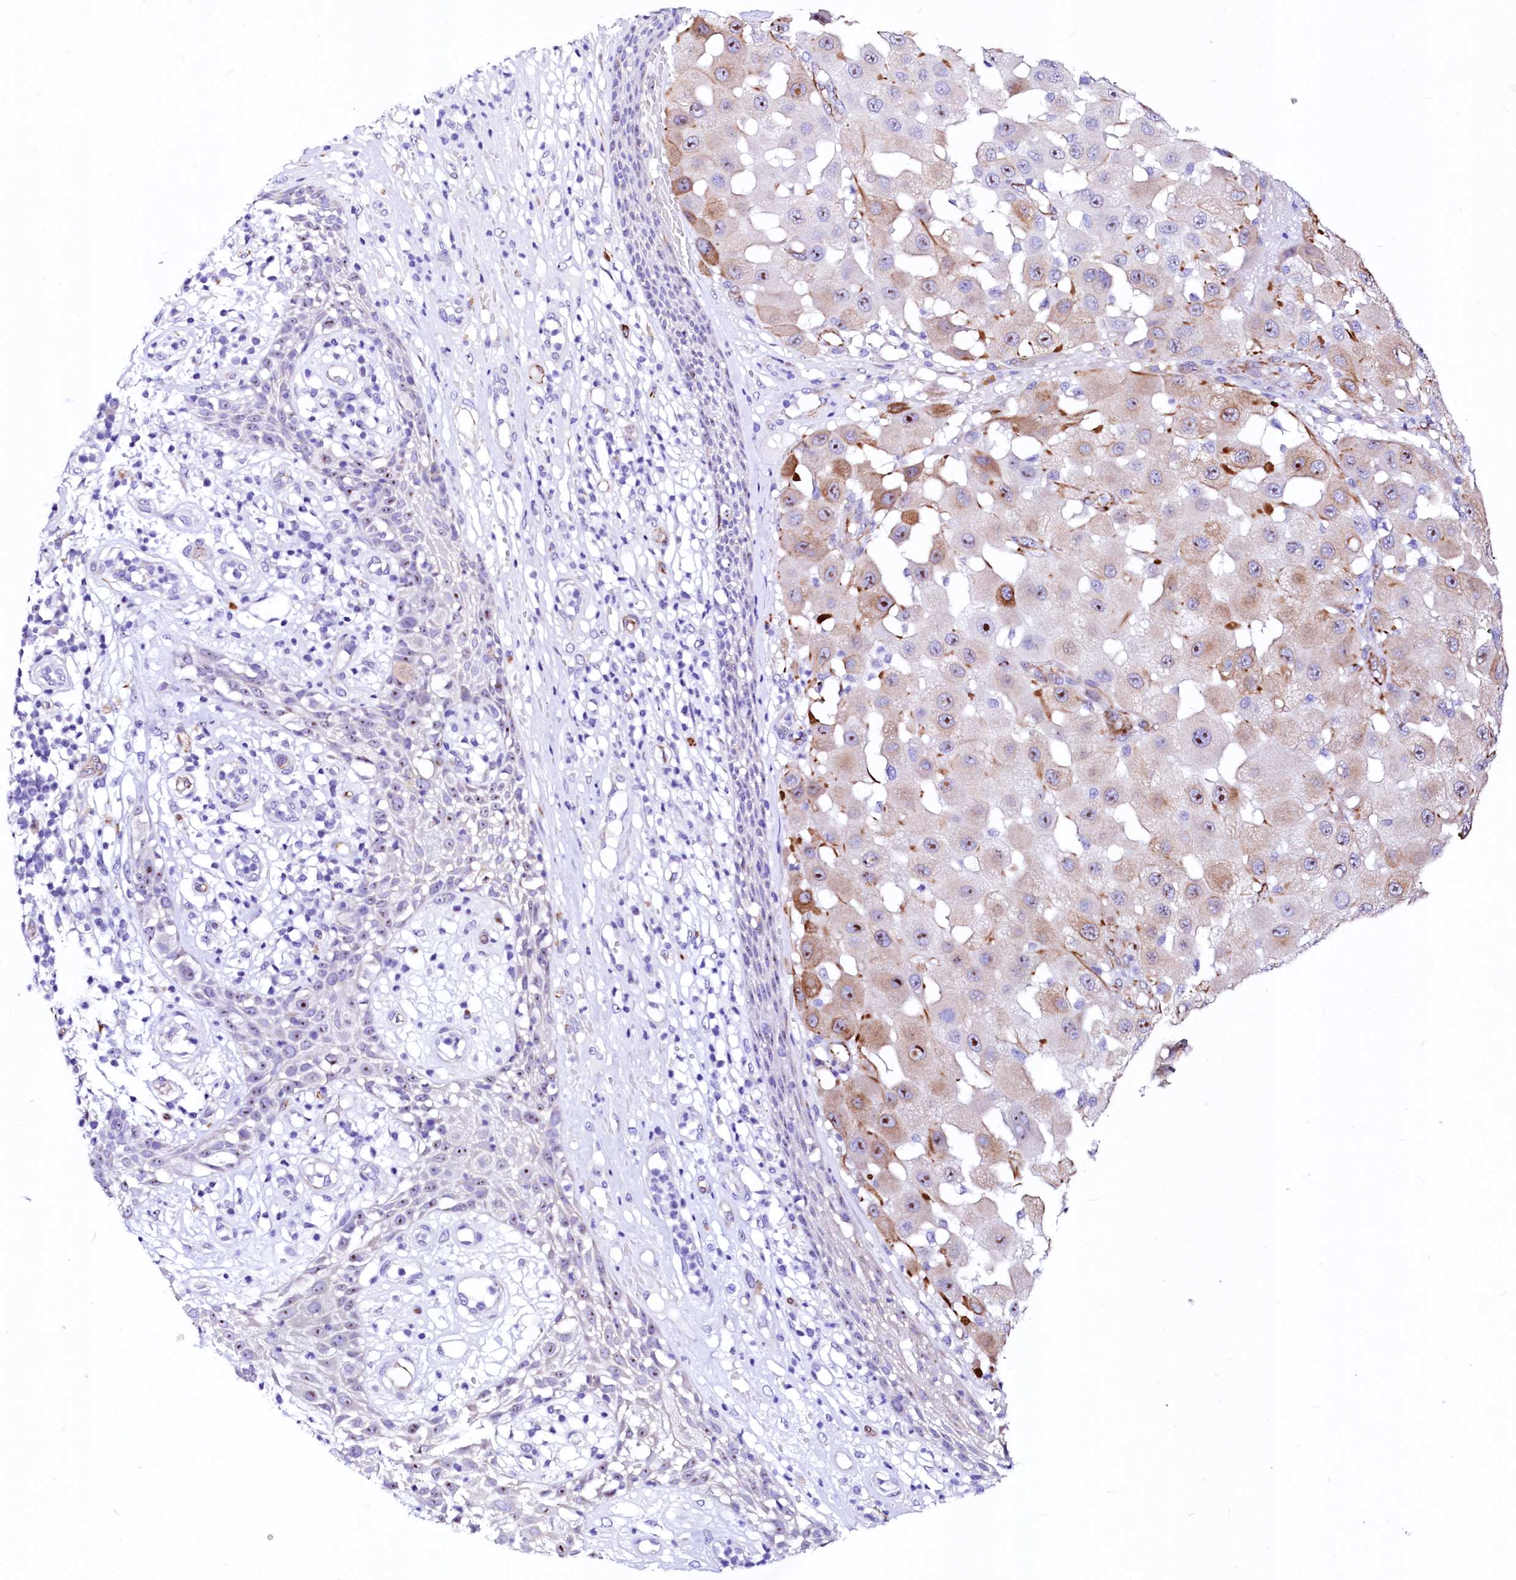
{"staining": {"intensity": "moderate", "quantity": "<25%", "location": "nuclear"}, "tissue": "melanoma", "cell_type": "Tumor cells", "image_type": "cancer", "snomed": [{"axis": "morphology", "description": "Malignant melanoma, NOS"}, {"axis": "topography", "description": "Skin"}], "caption": "Immunohistochemical staining of human malignant melanoma displays low levels of moderate nuclear protein positivity in approximately <25% of tumor cells.", "gene": "SFR1", "patient": {"sex": "female", "age": 81}}